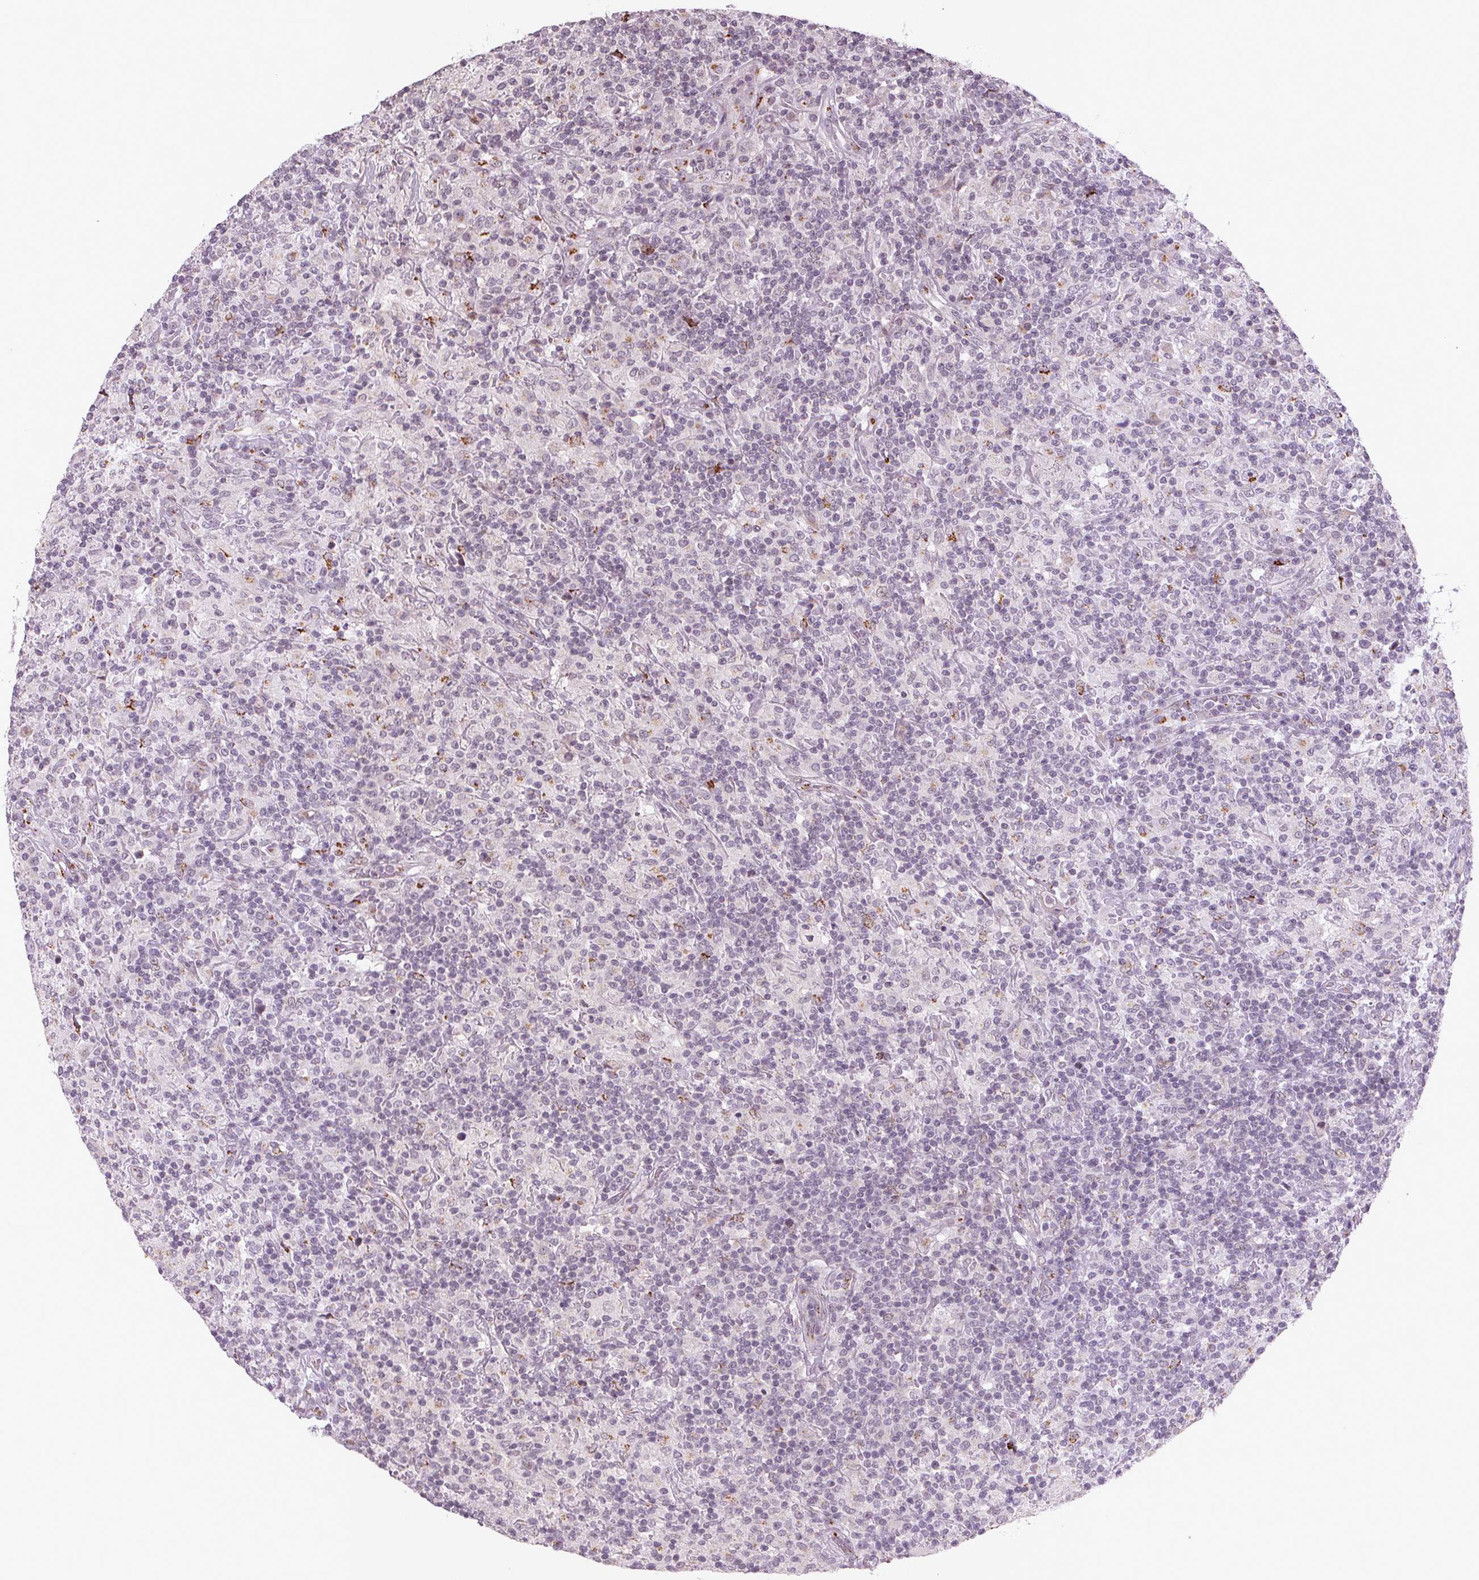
{"staining": {"intensity": "weak", "quantity": "25%-75%", "location": "cytoplasmic/membranous"}, "tissue": "lymphoma", "cell_type": "Tumor cells", "image_type": "cancer", "snomed": [{"axis": "morphology", "description": "Hodgkin's disease, NOS"}, {"axis": "topography", "description": "Lymph node"}], "caption": "This is a photomicrograph of immunohistochemistry (IHC) staining of lymphoma, which shows weak positivity in the cytoplasmic/membranous of tumor cells.", "gene": "RAB22A", "patient": {"sex": "male", "age": 70}}